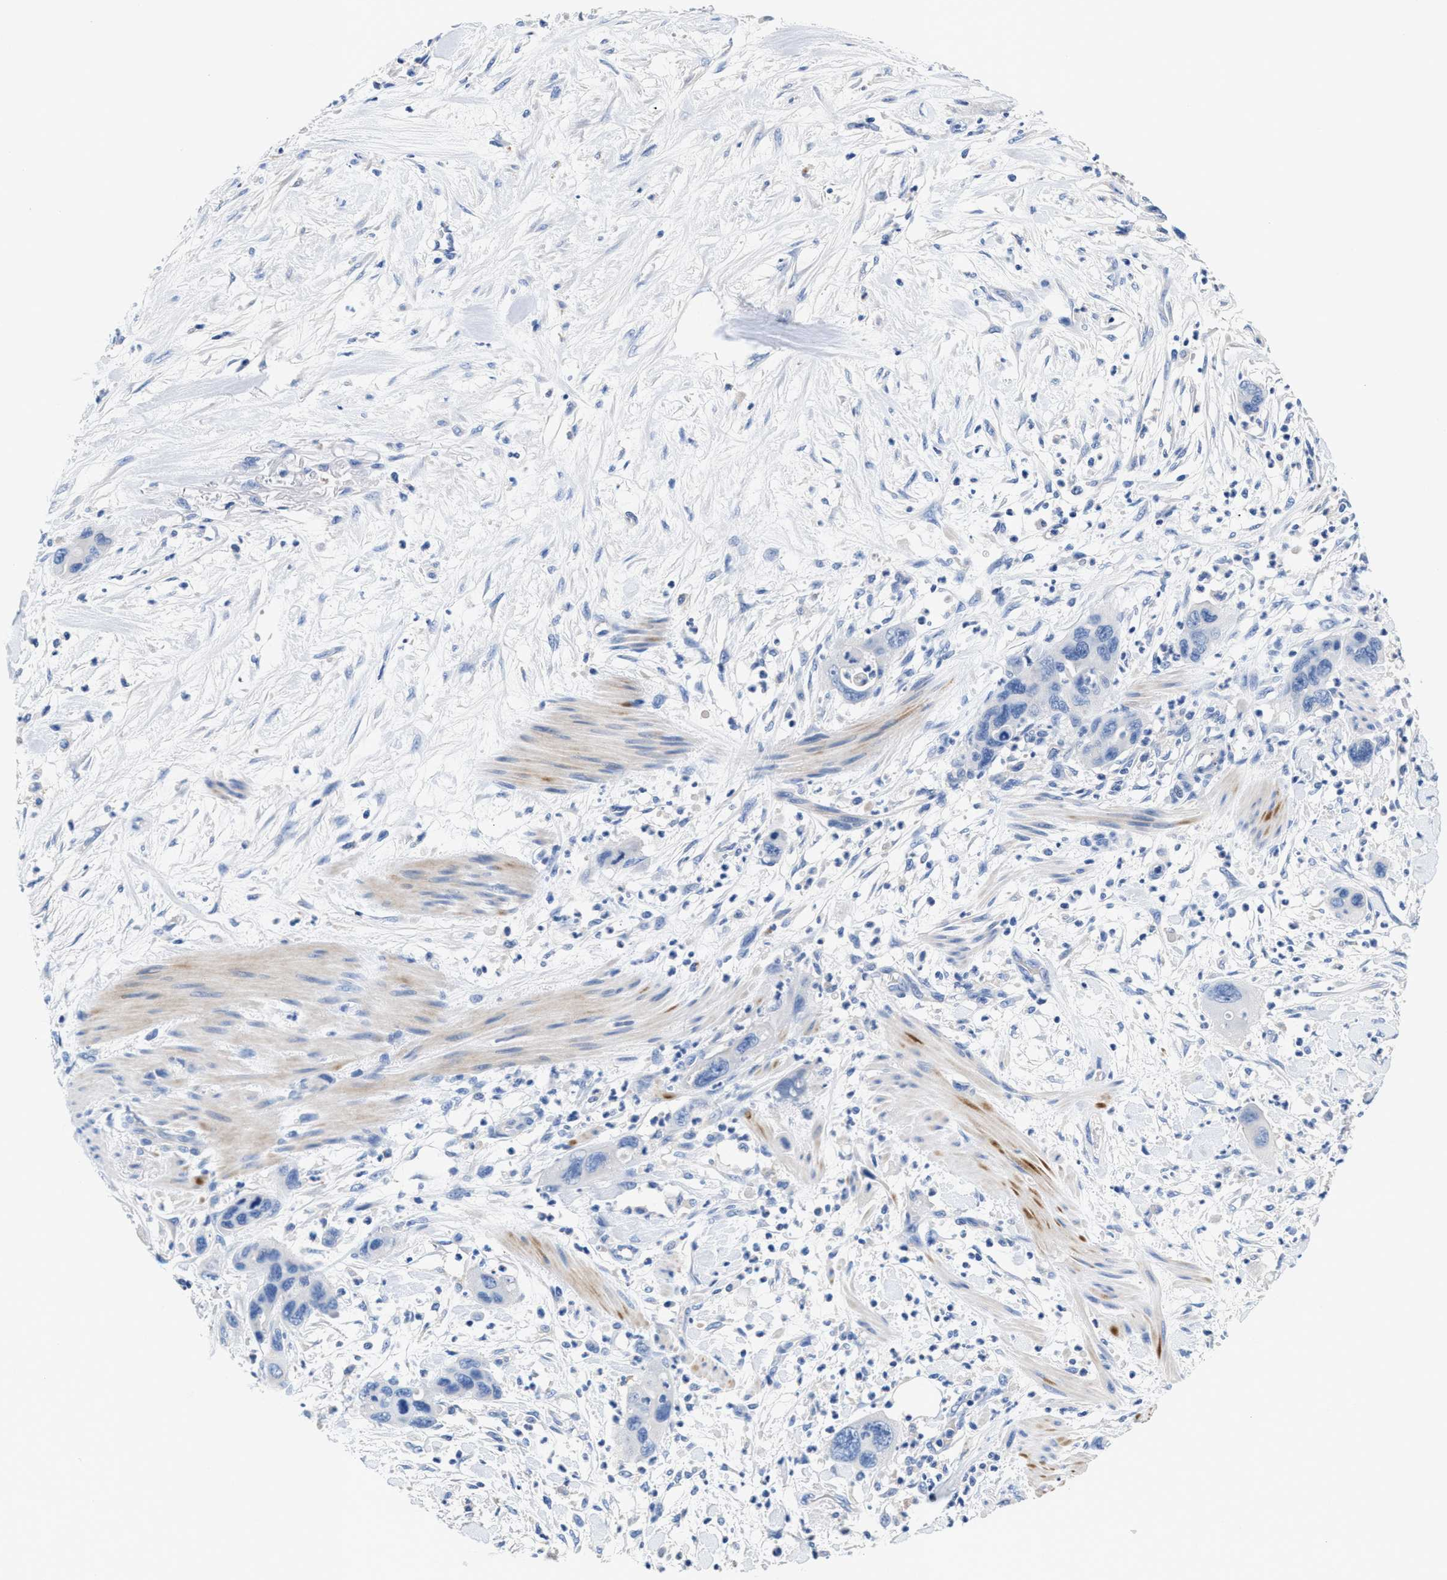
{"staining": {"intensity": "negative", "quantity": "none", "location": "none"}, "tissue": "pancreatic cancer", "cell_type": "Tumor cells", "image_type": "cancer", "snomed": [{"axis": "morphology", "description": "Adenocarcinoma, NOS"}, {"axis": "topography", "description": "Pancreas"}], "caption": "A histopathology image of human pancreatic cancer is negative for staining in tumor cells.", "gene": "SLFN13", "patient": {"sex": "female", "age": 71}}